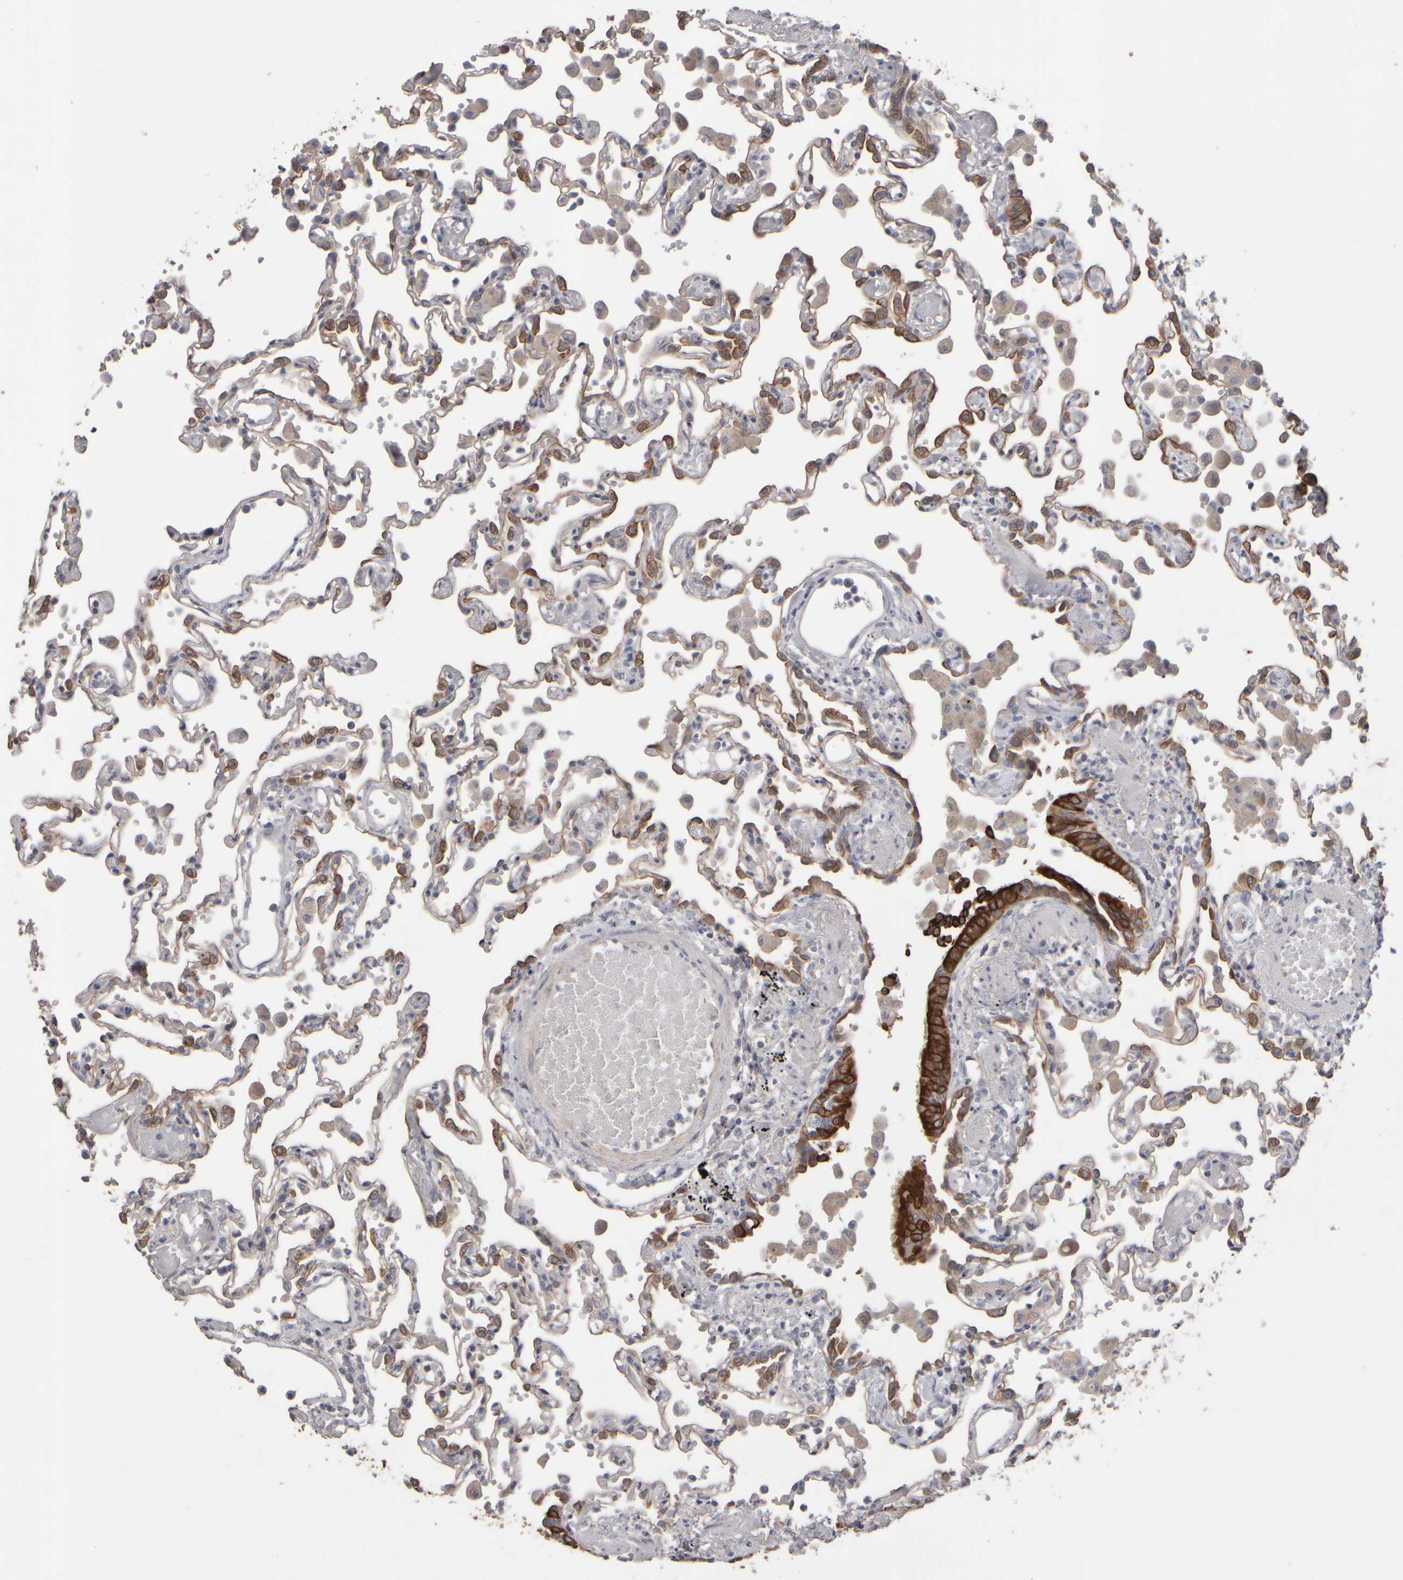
{"staining": {"intensity": "moderate", "quantity": "25%-75%", "location": "cytoplasmic/membranous"}, "tissue": "lung", "cell_type": "Alveolar cells", "image_type": "normal", "snomed": [{"axis": "morphology", "description": "Normal tissue, NOS"}, {"axis": "topography", "description": "Bronchus"}, {"axis": "topography", "description": "Lung"}], "caption": "IHC (DAB (3,3'-diaminobenzidine)) staining of normal lung shows moderate cytoplasmic/membranous protein staining in approximately 25%-75% of alveolar cells.", "gene": "EPHX2", "patient": {"sex": "female", "age": 49}}